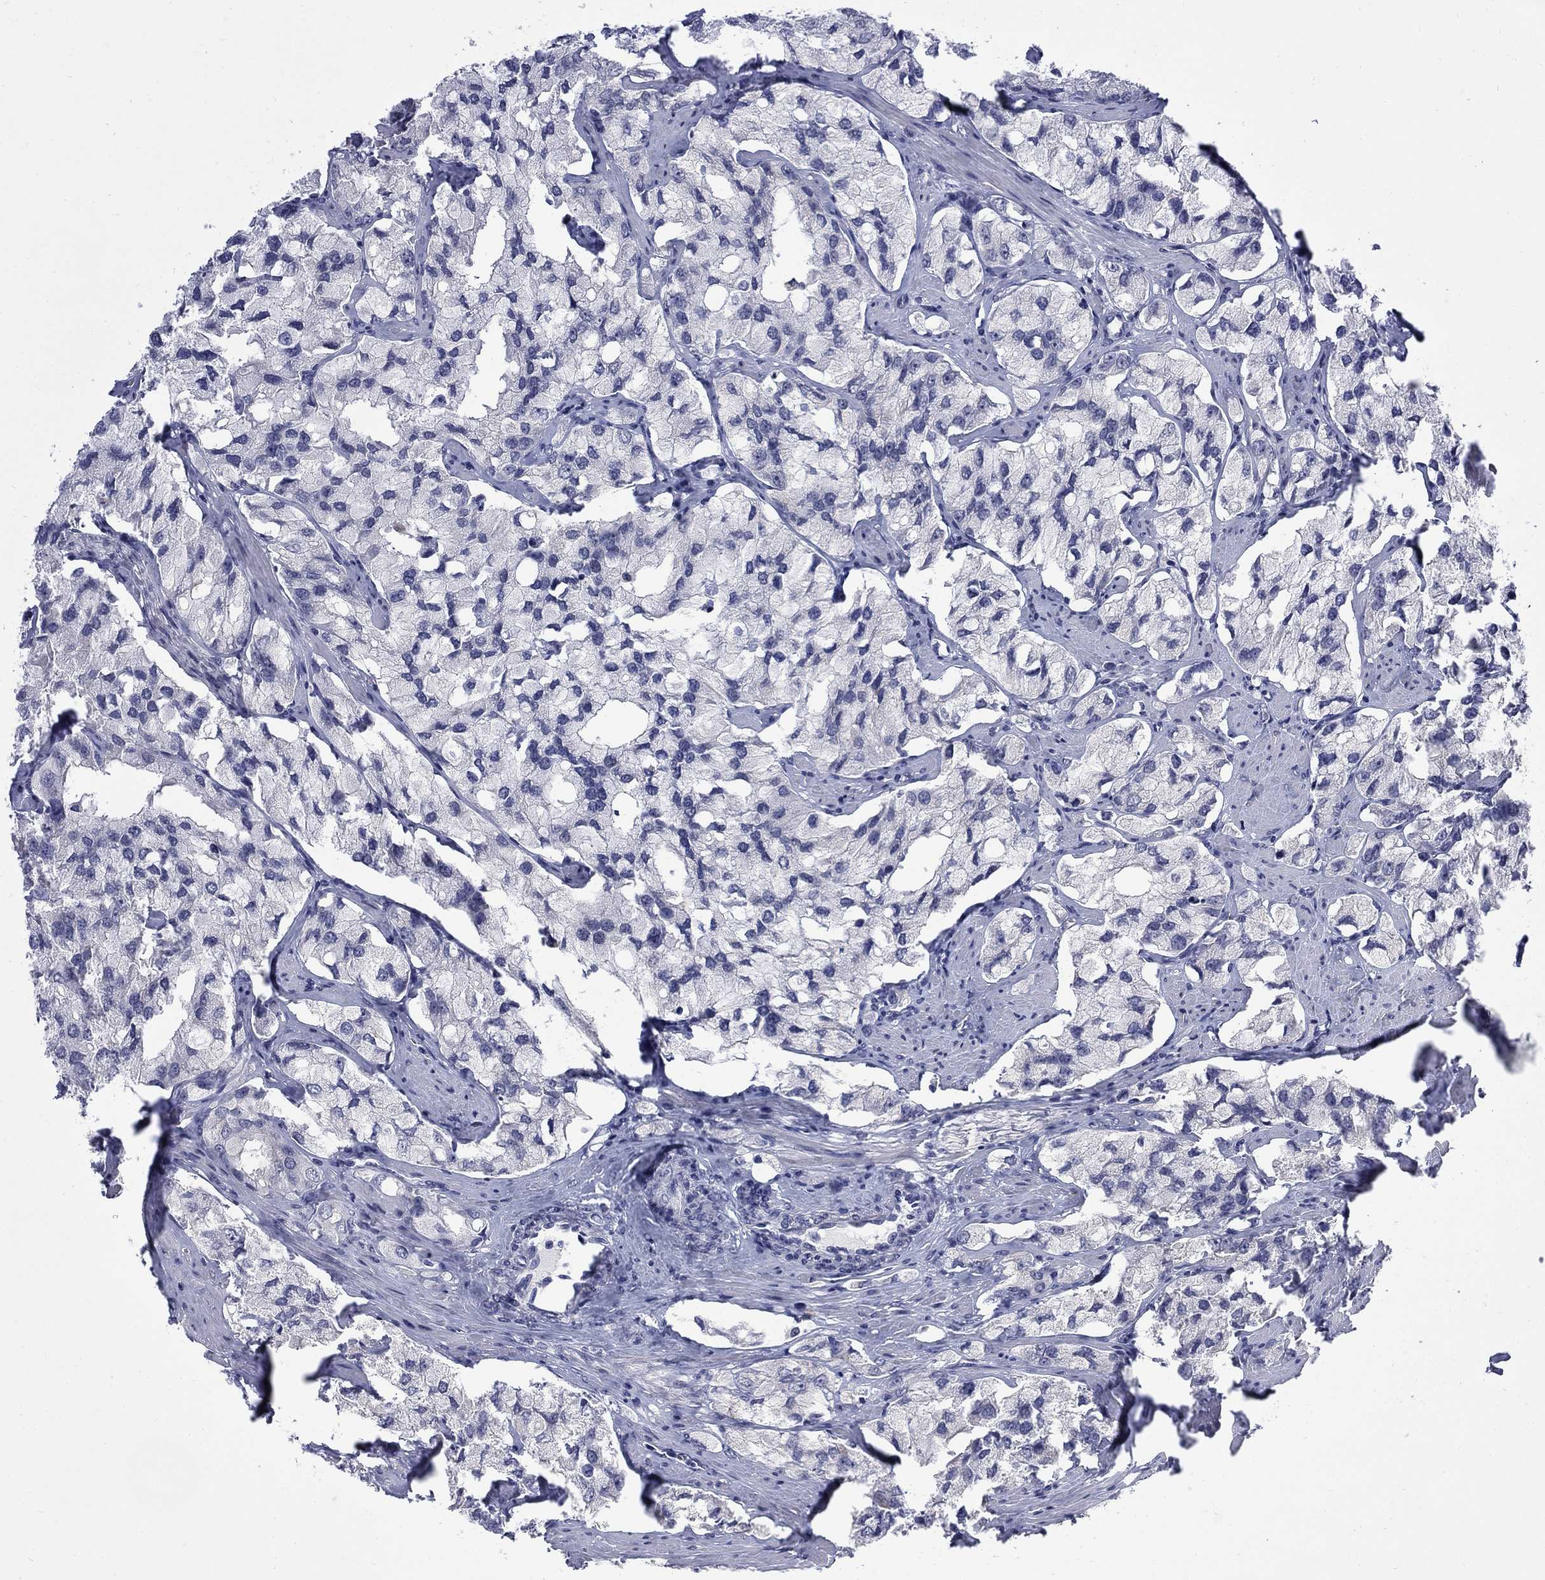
{"staining": {"intensity": "negative", "quantity": "none", "location": "none"}, "tissue": "prostate cancer", "cell_type": "Tumor cells", "image_type": "cancer", "snomed": [{"axis": "morphology", "description": "Adenocarcinoma, NOS"}, {"axis": "topography", "description": "Prostate and seminal vesicle, NOS"}, {"axis": "topography", "description": "Prostate"}], "caption": "High magnification brightfield microscopy of prostate cancer stained with DAB (brown) and counterstained with hematoxylin (blue): tumor cells show no significant staining.", "gene": "CTNND2", "patient": {"sex": "male", "age": 64}}